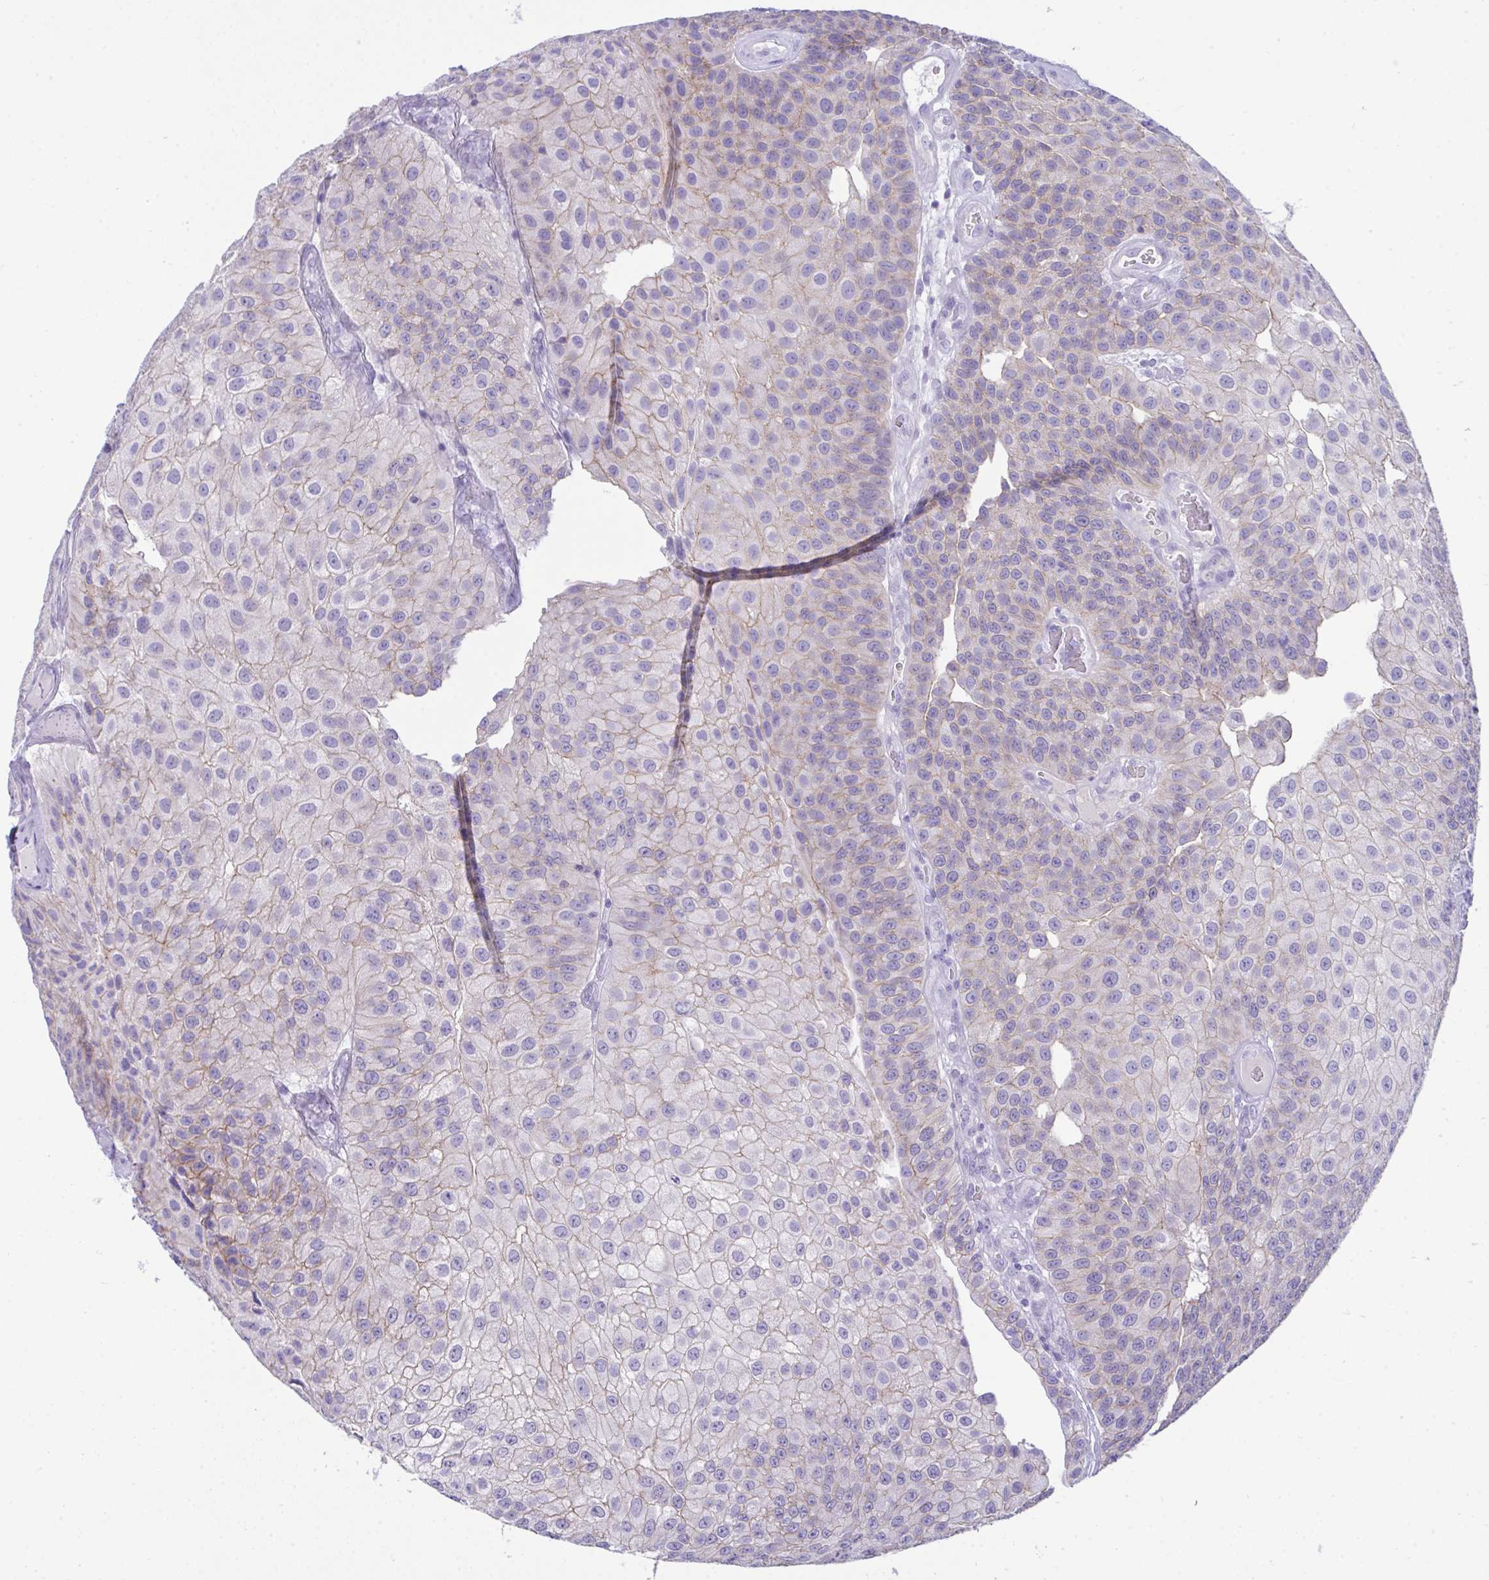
{"staining": {"intensity": "weak", "quantity": "25%-75%", "location": "cytoplasmic/membranous"}, "tissue": "urothelial cancer", "cell_type": "Tumor cells", "image_type": "cancer", "snomed": [{"axis": "morphology", "description": "Urothelial carcinoma, NOS"}, {"axis": "topography", "description": "Urinary bladder"}], "caption": "High-power microscopy captured an IHC image of transitional cell carcinoma, revealing weak cytoplasmic/membranous staining in about 25%-75% of tumor cells.", "gene": "GLB1L2", "patient": {"sex": "male", "age": 87}}